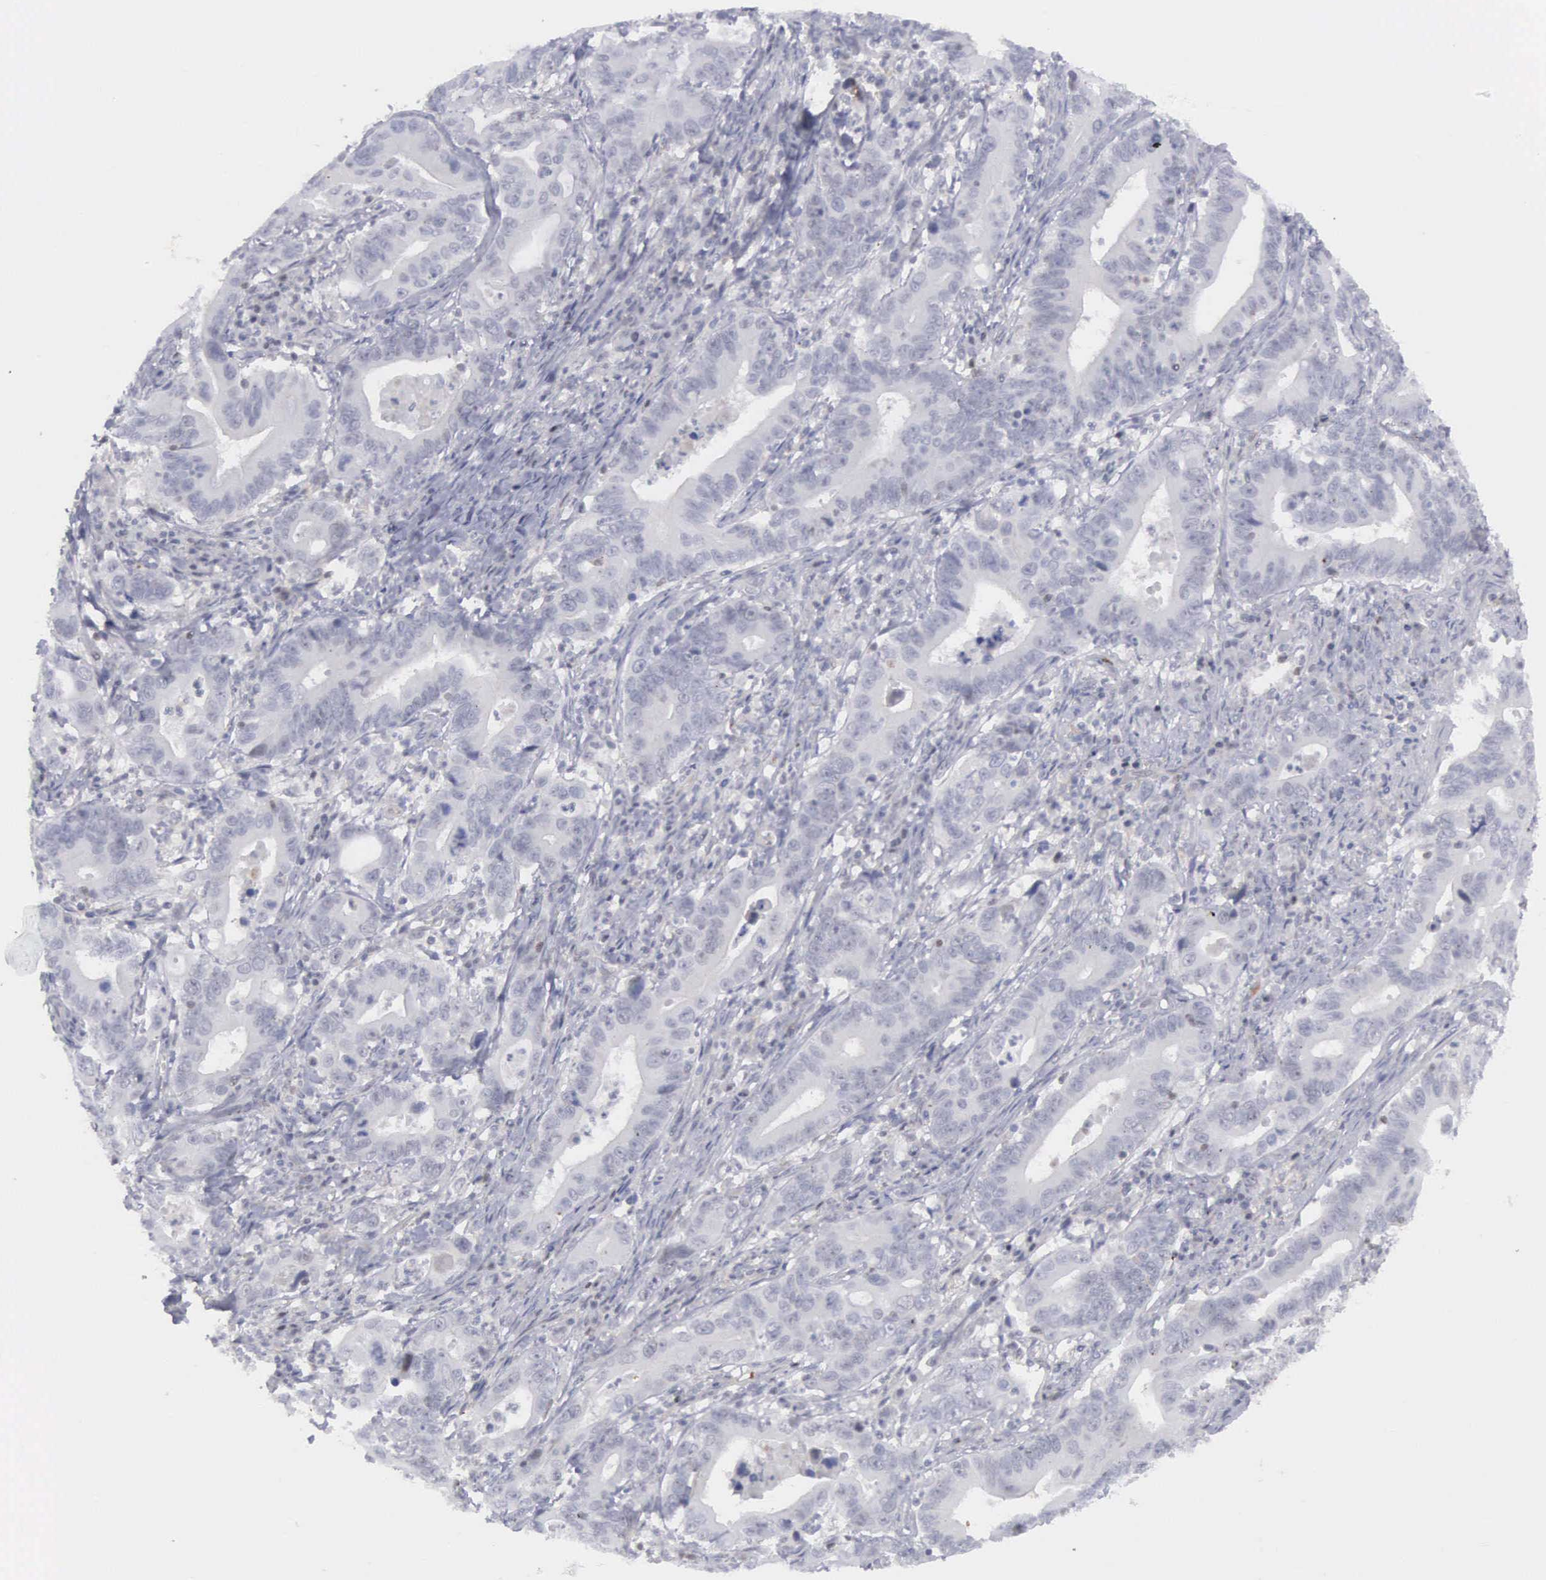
{"staining": {"intensity": "weak", "quantity": "<25%", "location": "nuclear"}, "tissue": "stomach cancer", "cell_type": "Tumor cells", "image_type": "cancer", "snomed": [{"axis": "morphology", "description": "Adenocarcinoma, NOS"}, {"axis": "topography", "description": "Stomach, upper"}], "caption": "DAB (3,3'-diaminobenzidine) immunohistochemical staining of adenocarcinoma (stomach) displays no significant staining in tumor cells.", "gene": "RBPJ", "patient": {"sex": "male", "age": 63}}